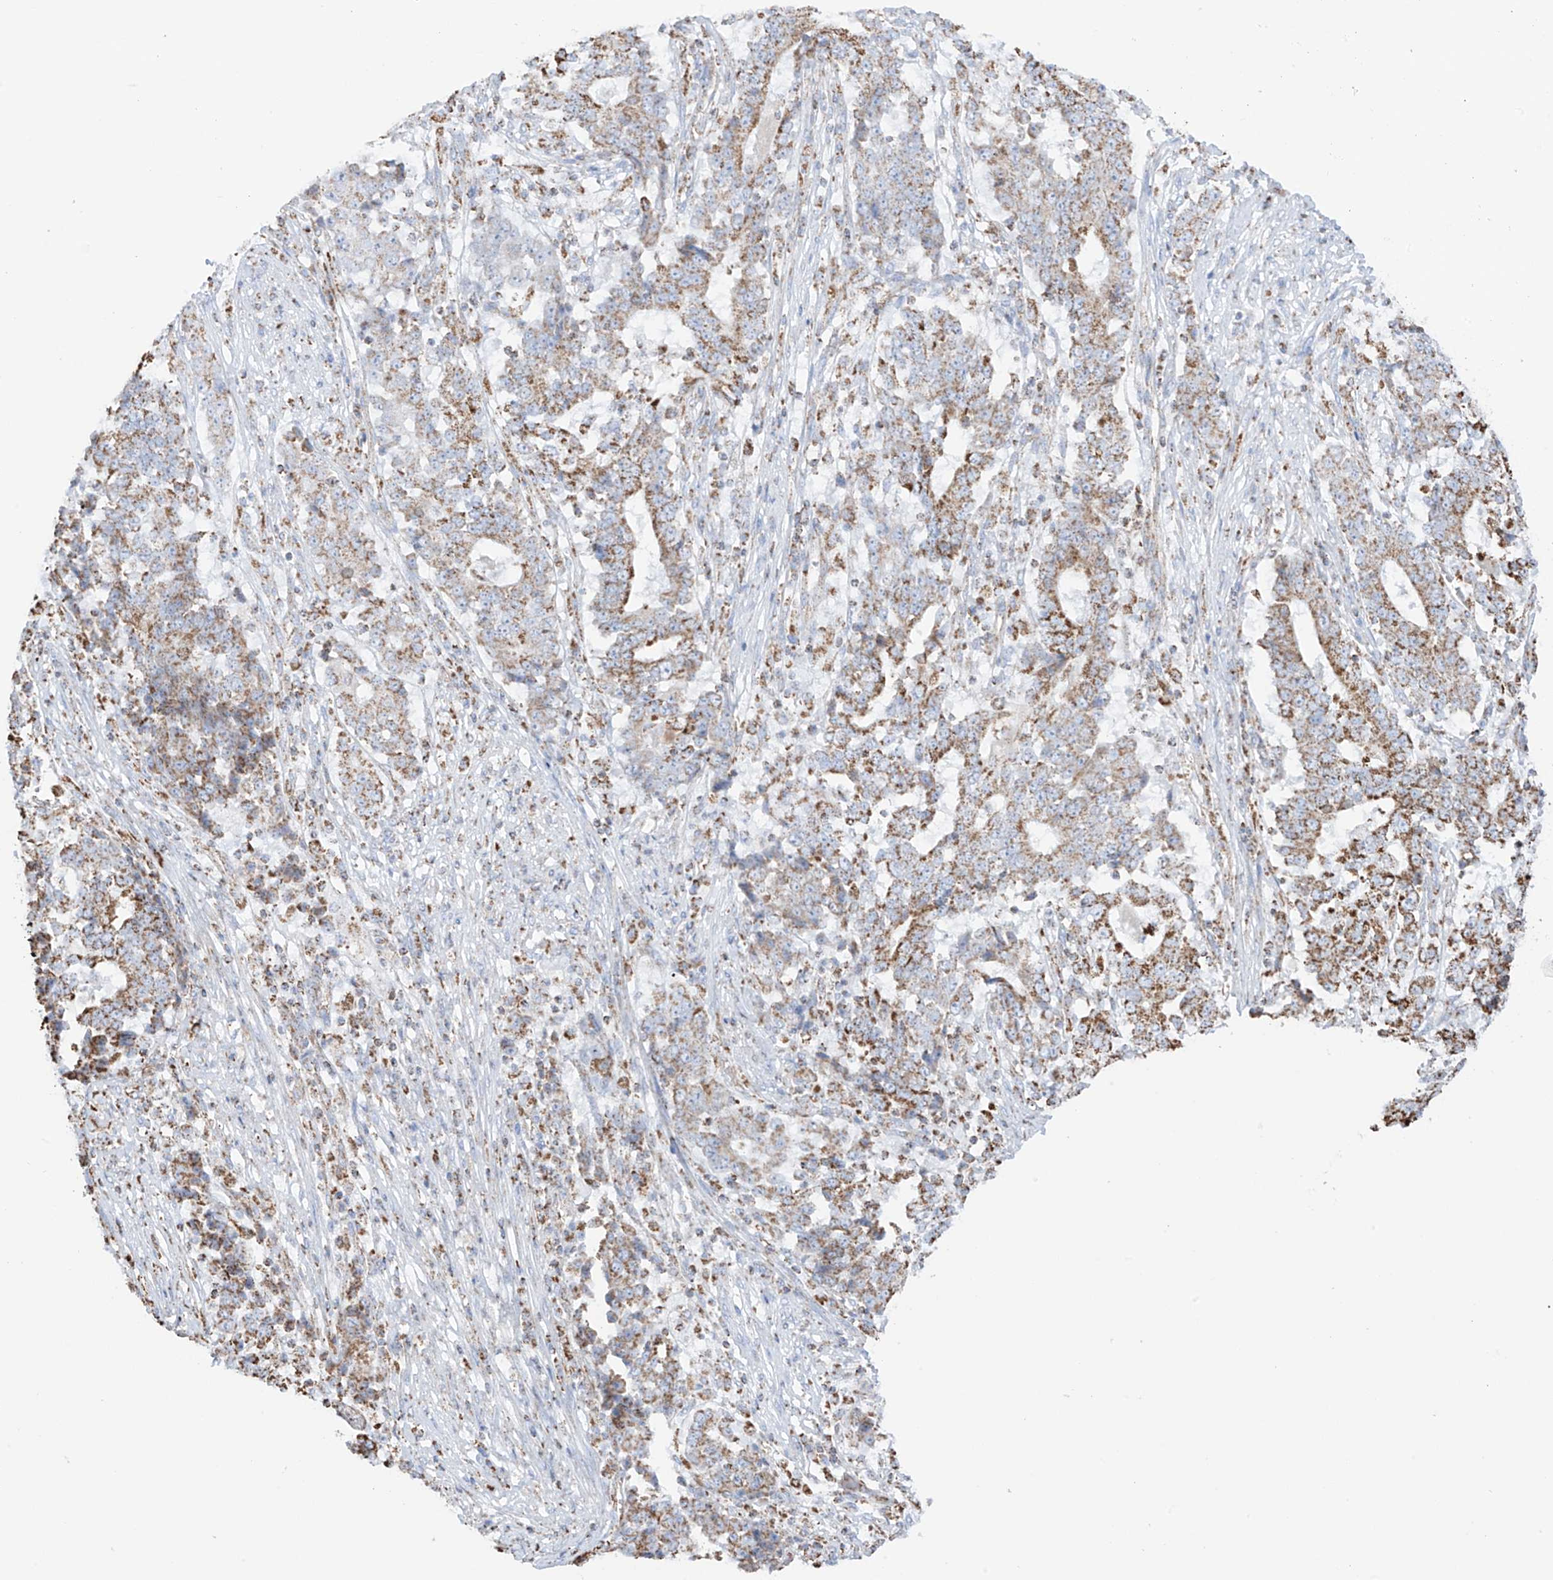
{"staining": {"intensity": "moderate", "quantity": ">75%", "location": "cytoplasmic/membranous"}, "tissue": "stomach cancer", "cell_type": "Tumor cells", "image_type": "cancer", "snomed": [{"axis": "morphology", "description": "Adenocarcinoma, NOS"}, {"axis": "topography", "description": "Stomach"}], "caption": "A medium amount of moderate cytoplasmic/membranous expression is seen in approximately >75% of tumor cells in stomach cancer (adenocarcinoma) tissue.", "gene": "XKR3", "patient": {"sex": "male", "age": 59}}